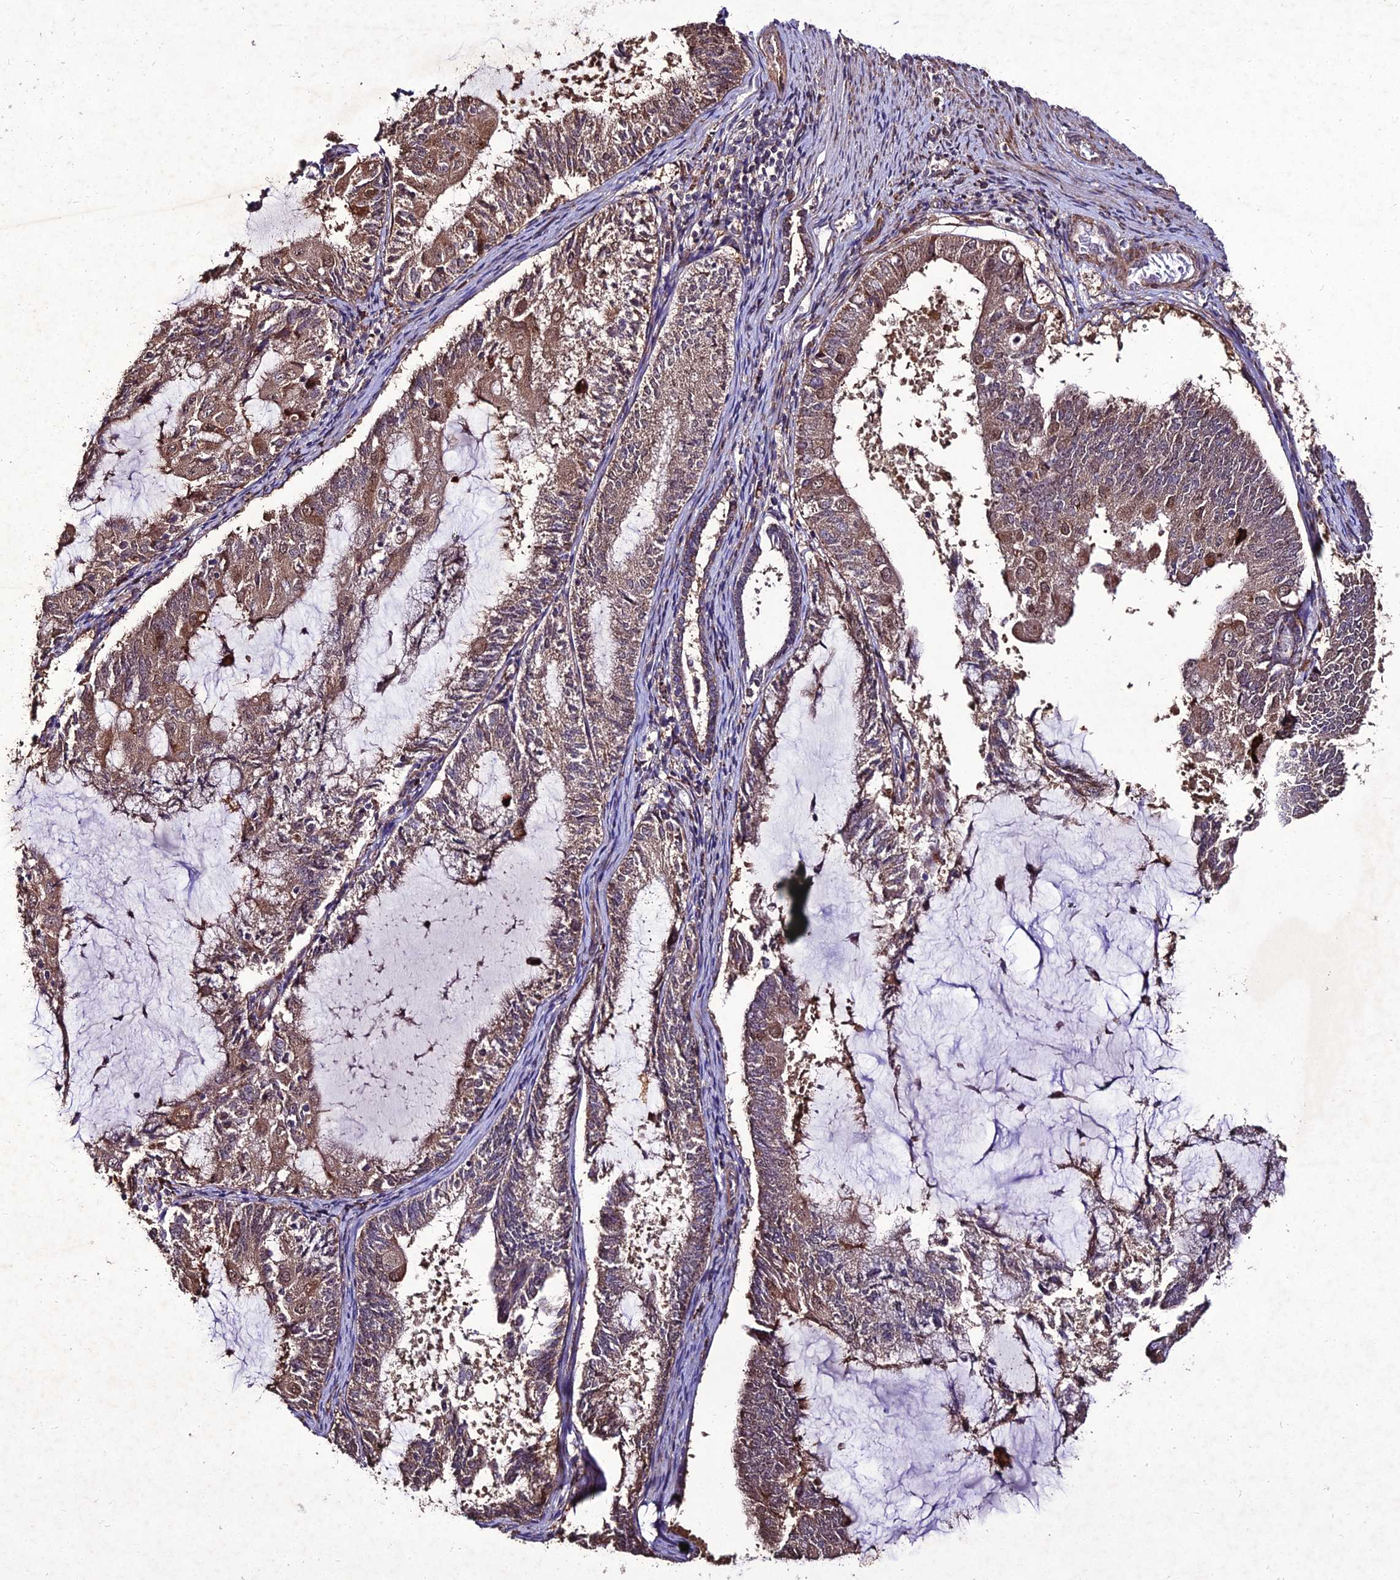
{"staining": {"intensity": "weak", "quantity": ">75%", "location": "cytoplasmic/membranous"}, "tissue": "endometrial cancer", "cell_type": "Tumor cells", "image_type": "cancer", "snomed": [{"axis": "morphology", "description": "Adenocarcinoma, NOS"}, {"axis": "topography", "description": "Endometrium"}], "caption": "Protein expression analysis of endometrial adenocarcinoma reveals weak cytoplasmic/membranous staining in approximately >75% of tumor cells. The staining was performed using DAB to visualize the protein expression in brown, while the nuclei were stained in blue with hematoxylin (Magnification: 20x).", "gene": "ZNF766", "patient": {"sex": "female", "age": 81}}